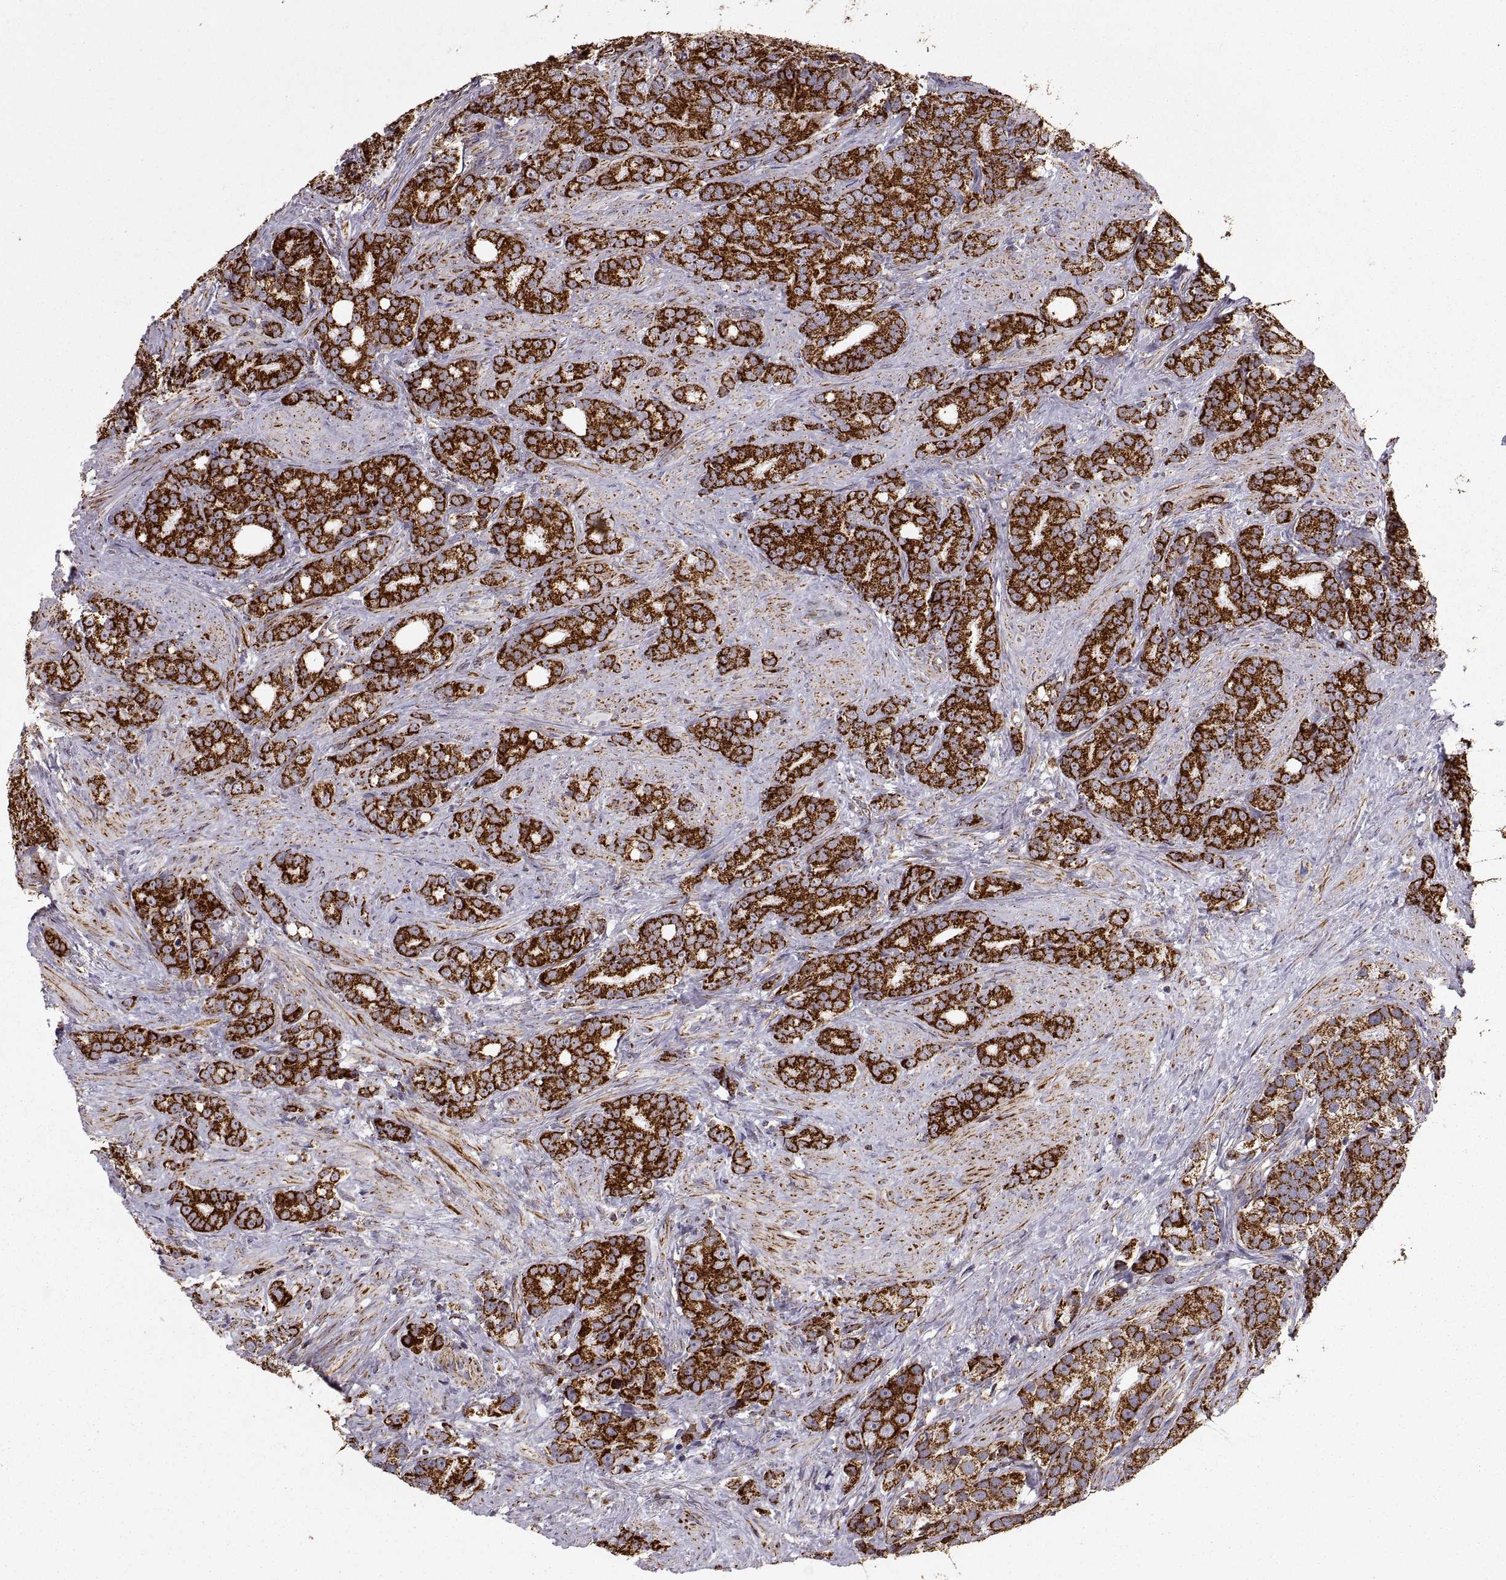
{"staining": {"intensity": "strong", "quantity": ">75%", "location": "cytoplasmic/membranous"}, "tissue": "prostate cancer", "cell_type": "Tumor cells", "image_type": "cancer", "snomed": [{"axis": "morphology", "description": "Adenocarcinoma, High grade"}, {"axis": "topography", "description": "Prostate"}], "caption": "A photomicrograph of high-grade adenocarcinoma (prostate) stained for a protein exhibits strong cytoplasmic/membranous brown staining in tumor cells.", "gene": "ARSD", "patient": {"sex": "male", "age": 90}}